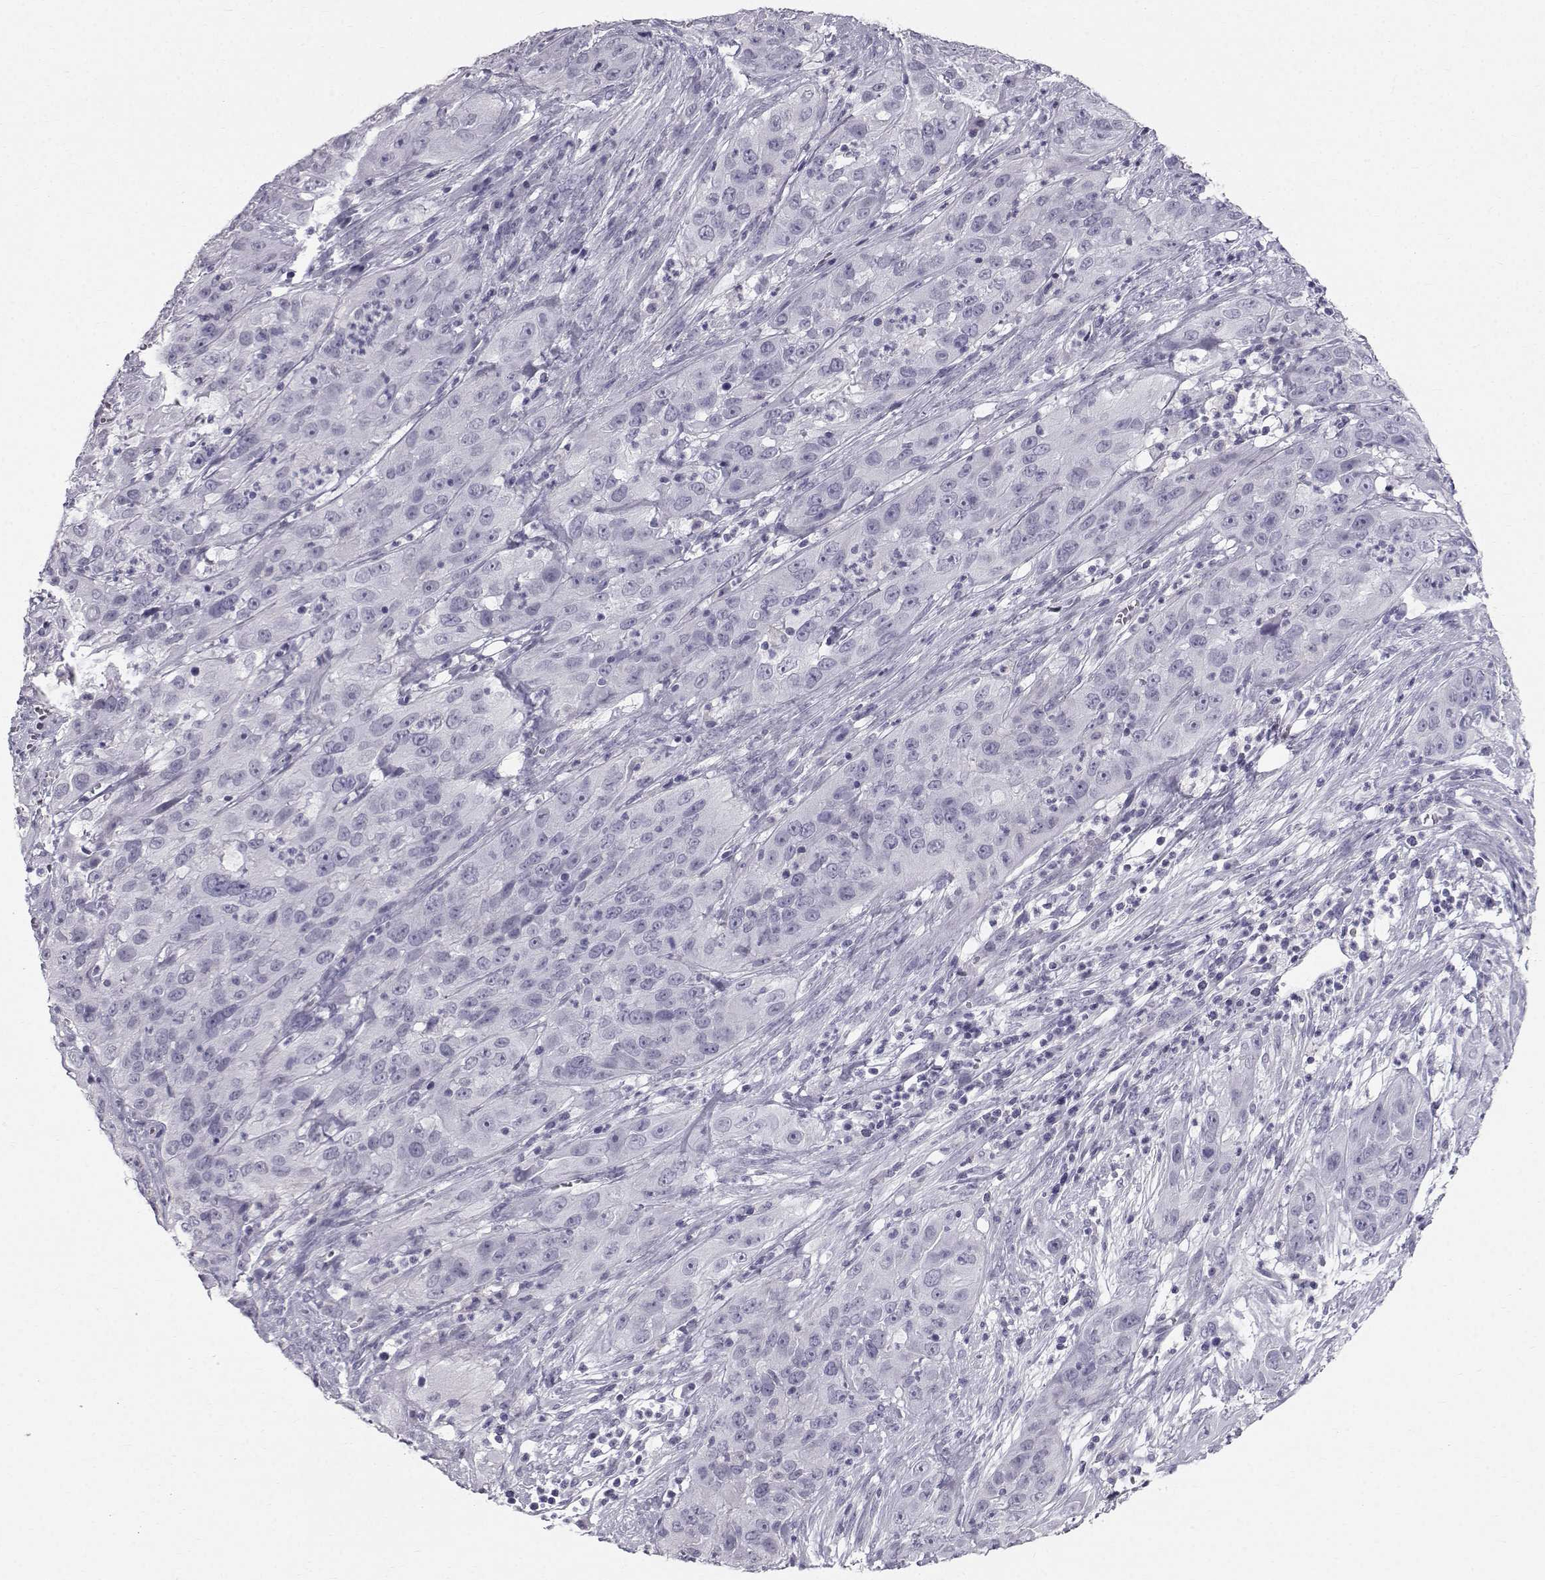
{"staining": {"intensity": "negative", "quantity": "none", "location": "none"}, "tissue": "cervical cancer", "cell_type": "Tumor cells", "image_type": "cancer", "snomed": [{"axis": "morphology", "description": "Squamous cell carcinoma, NOS"}, {"axis": "topography", "description": "Cervix"}], "caption": "High magnification brightfield microscopy of cervical cancer (squamous cell carcinoma) stained with DAB (brown) and counterstained with hematoxylin (blue): tumor cells show no significant staining. The staining is performed using DAB brown chromogen with nuclei counter-stained in using hematoxylin.", "gene": "SPDYE4", "patient": {"sex": "female", "age": 32}}